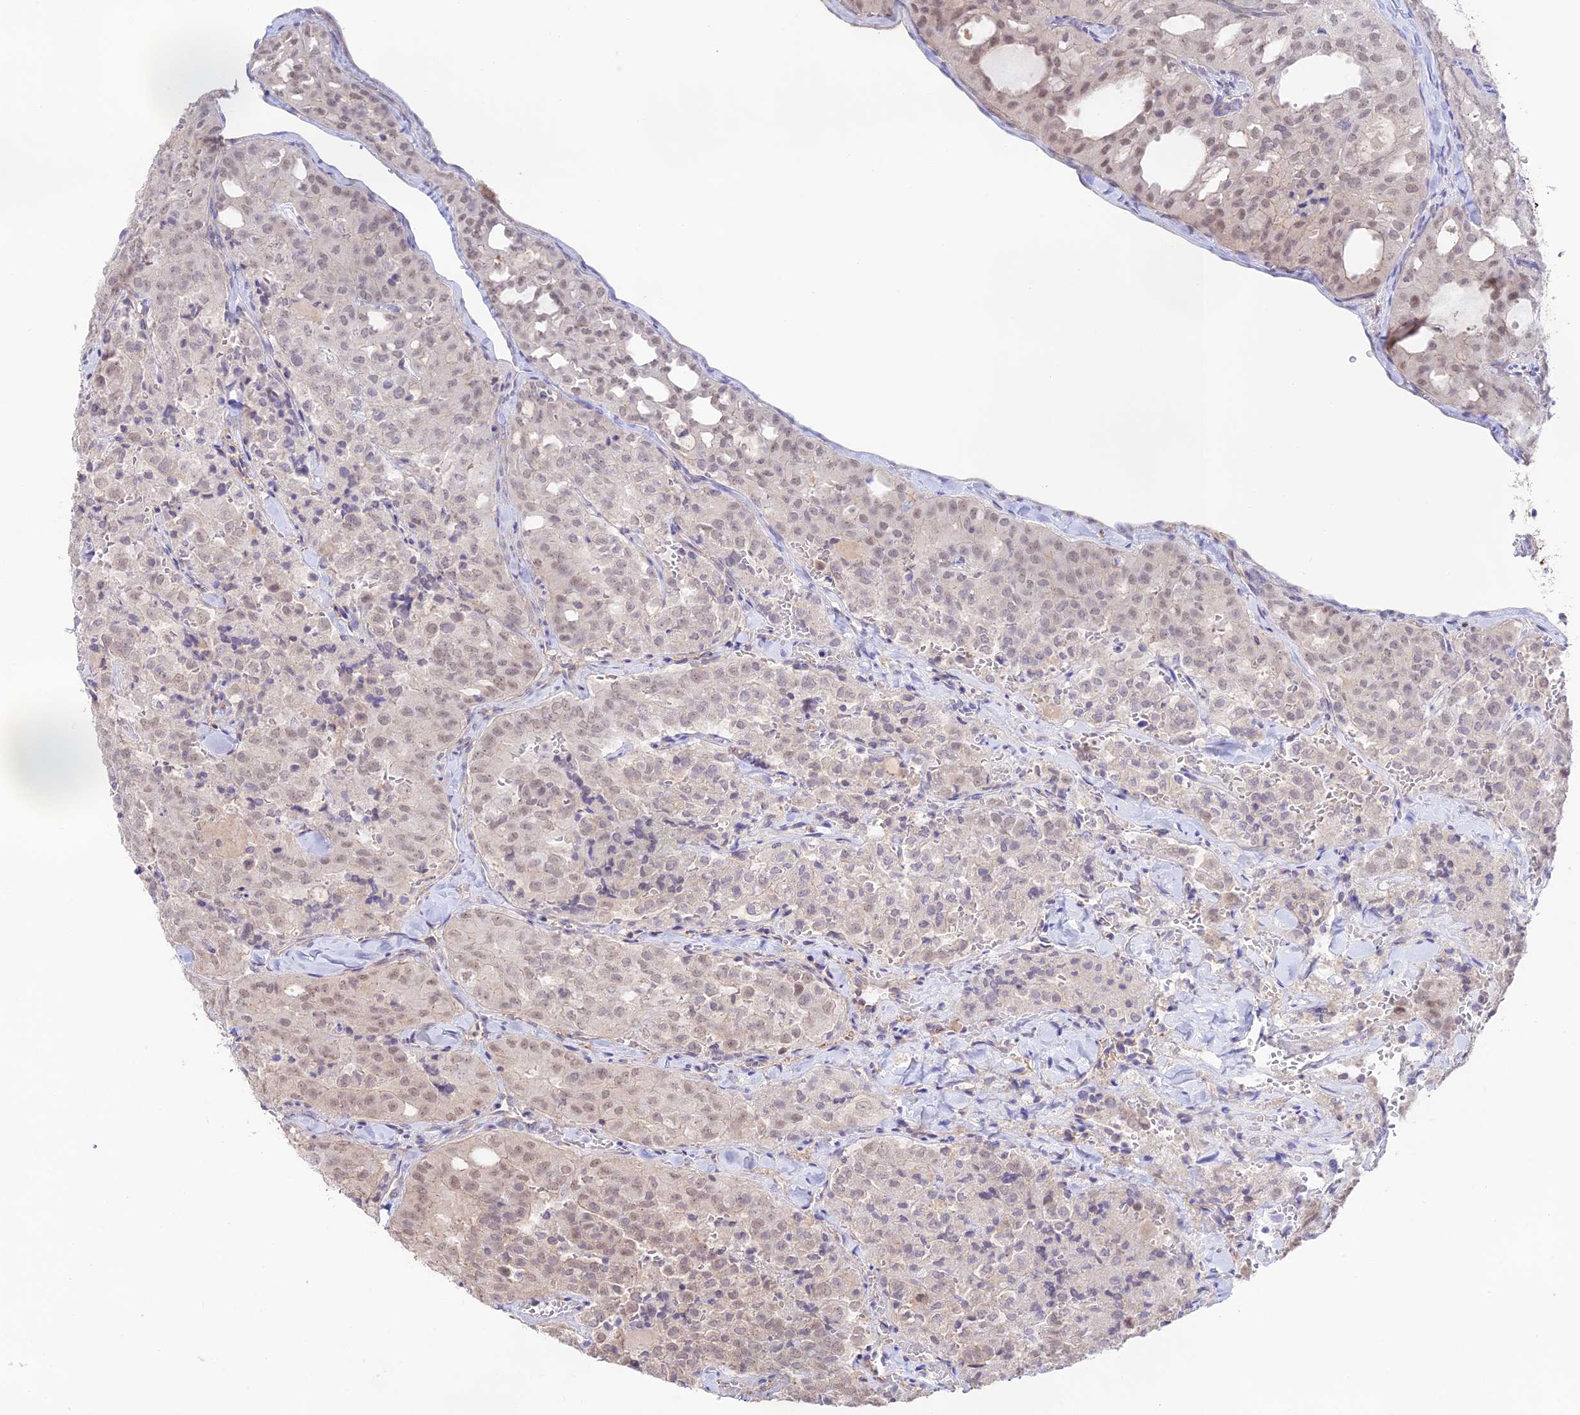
{"staining": {"intensity": "weak", "quantity": "25%-75%", "location": "nuclear"}, "tissue": "thyroid cancer", "cell_type": "Tumor cells", "image_type": "cancer", "snomed": [{"axis": "morphology", "description": "Follicular adenoma carcinoma, NOS"}, {"axis": "topography", "description": "Thyroid gland"}], "caption": "Tumor cells exhibit weak nuclear expression in about 25%-75% of cells in follicular adenoma carcinoma (thyroid).", "gene": "CAMSAP3", "patient": {"sex": "male", "age": 75}}